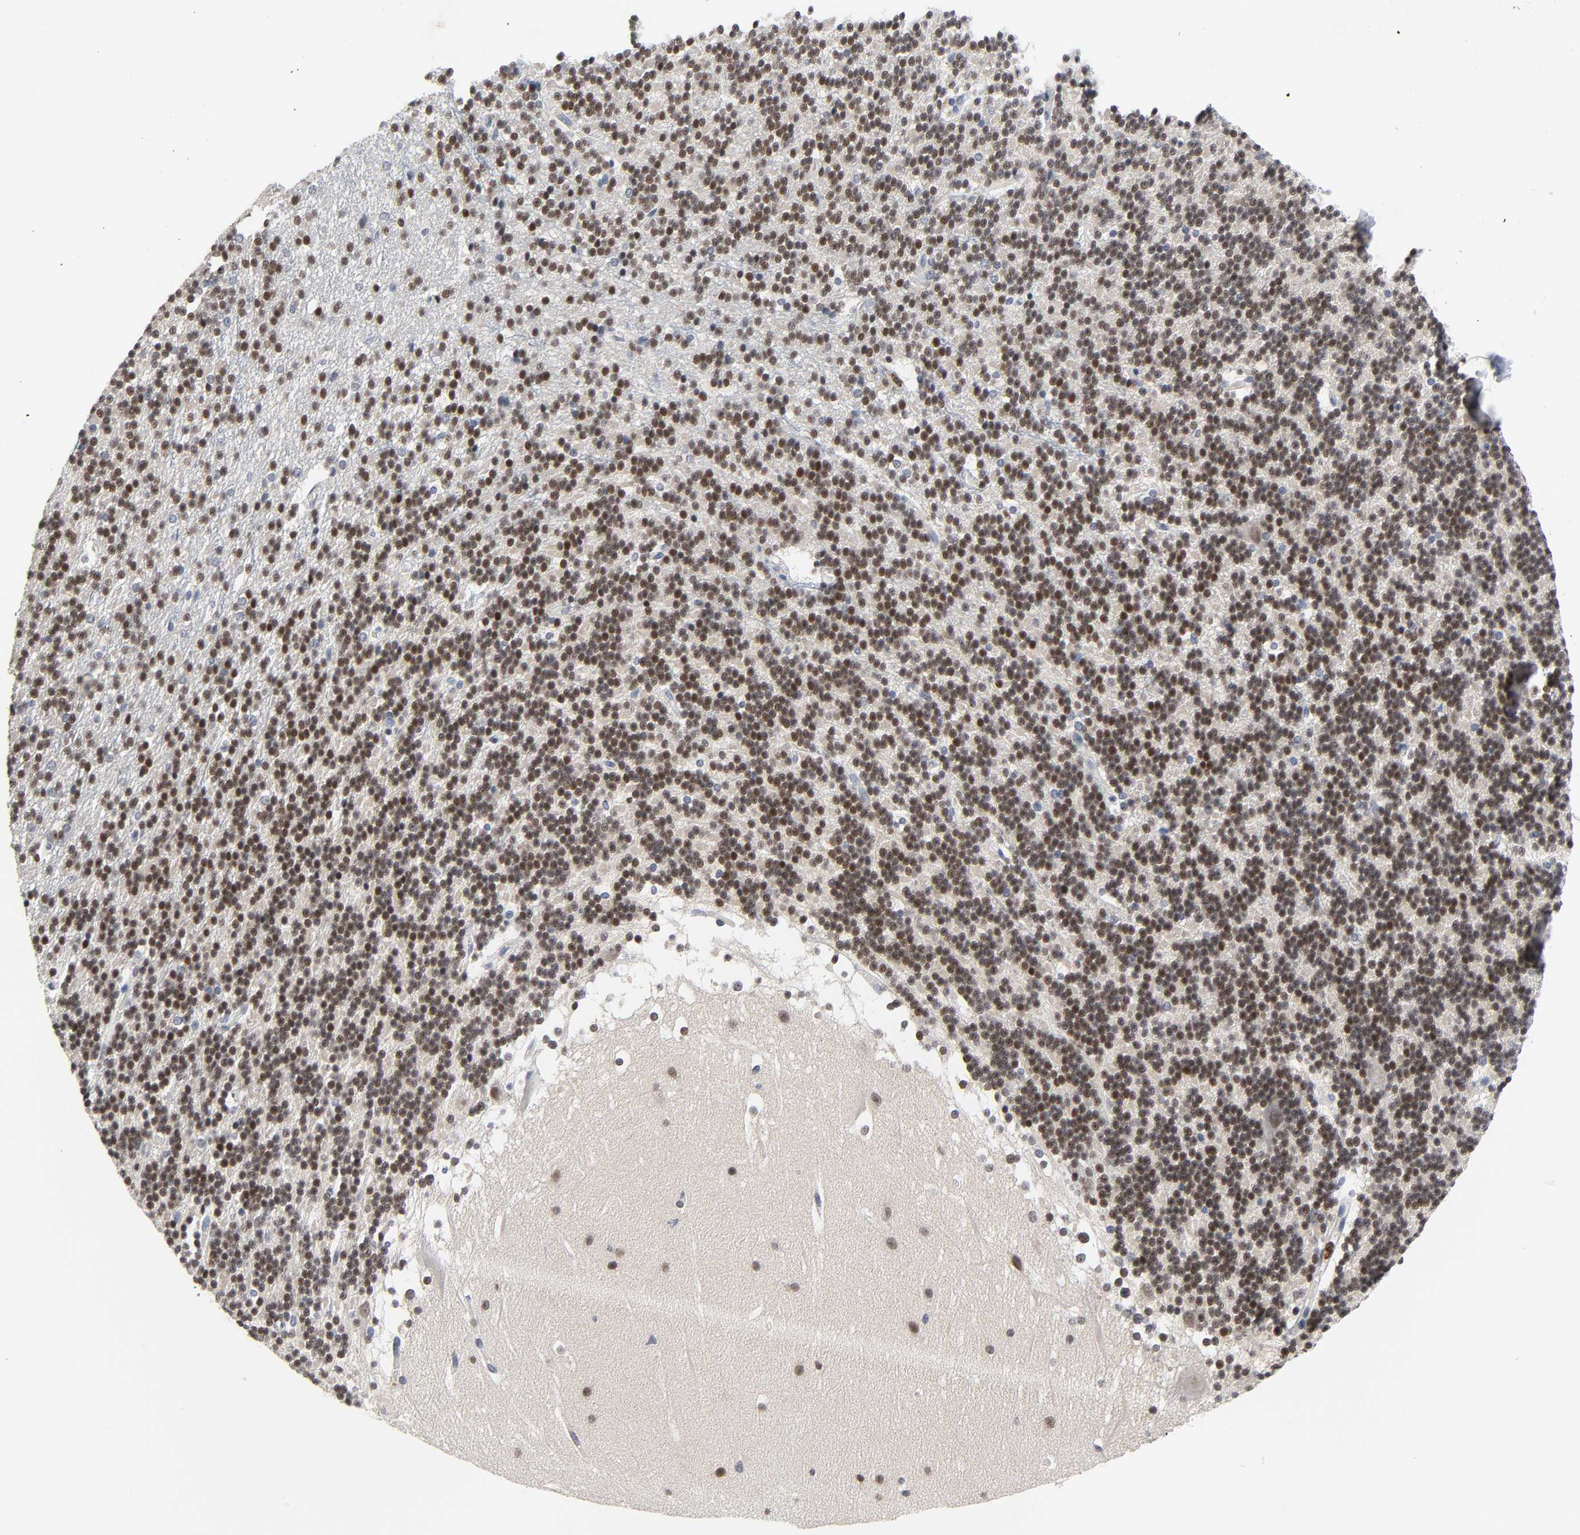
{"staining": {"intensity": "strong", "quantity": ">75%", "location": "nuclear"}, "tissue": "cerebellum", "cell_type": "Cells in granular layer", "image_type": "normal", "snomed": [{"axis": "morphology", "description": "Normal tissue, NOS"}, {"axis": "topography", "description": "Cerebellum"}], "caption": "An image of human cerebellum stained for a protein reveals strong nuclear brown staining in cells in granular layer. The staining was performed using DAB (3,3'-diaminobenzidine), with brown indicating positive protein expression. Nuclei are stained blue with hematoxylin.", "gene": "SALL2", "patient": {"sex": "female", "age": 19}}